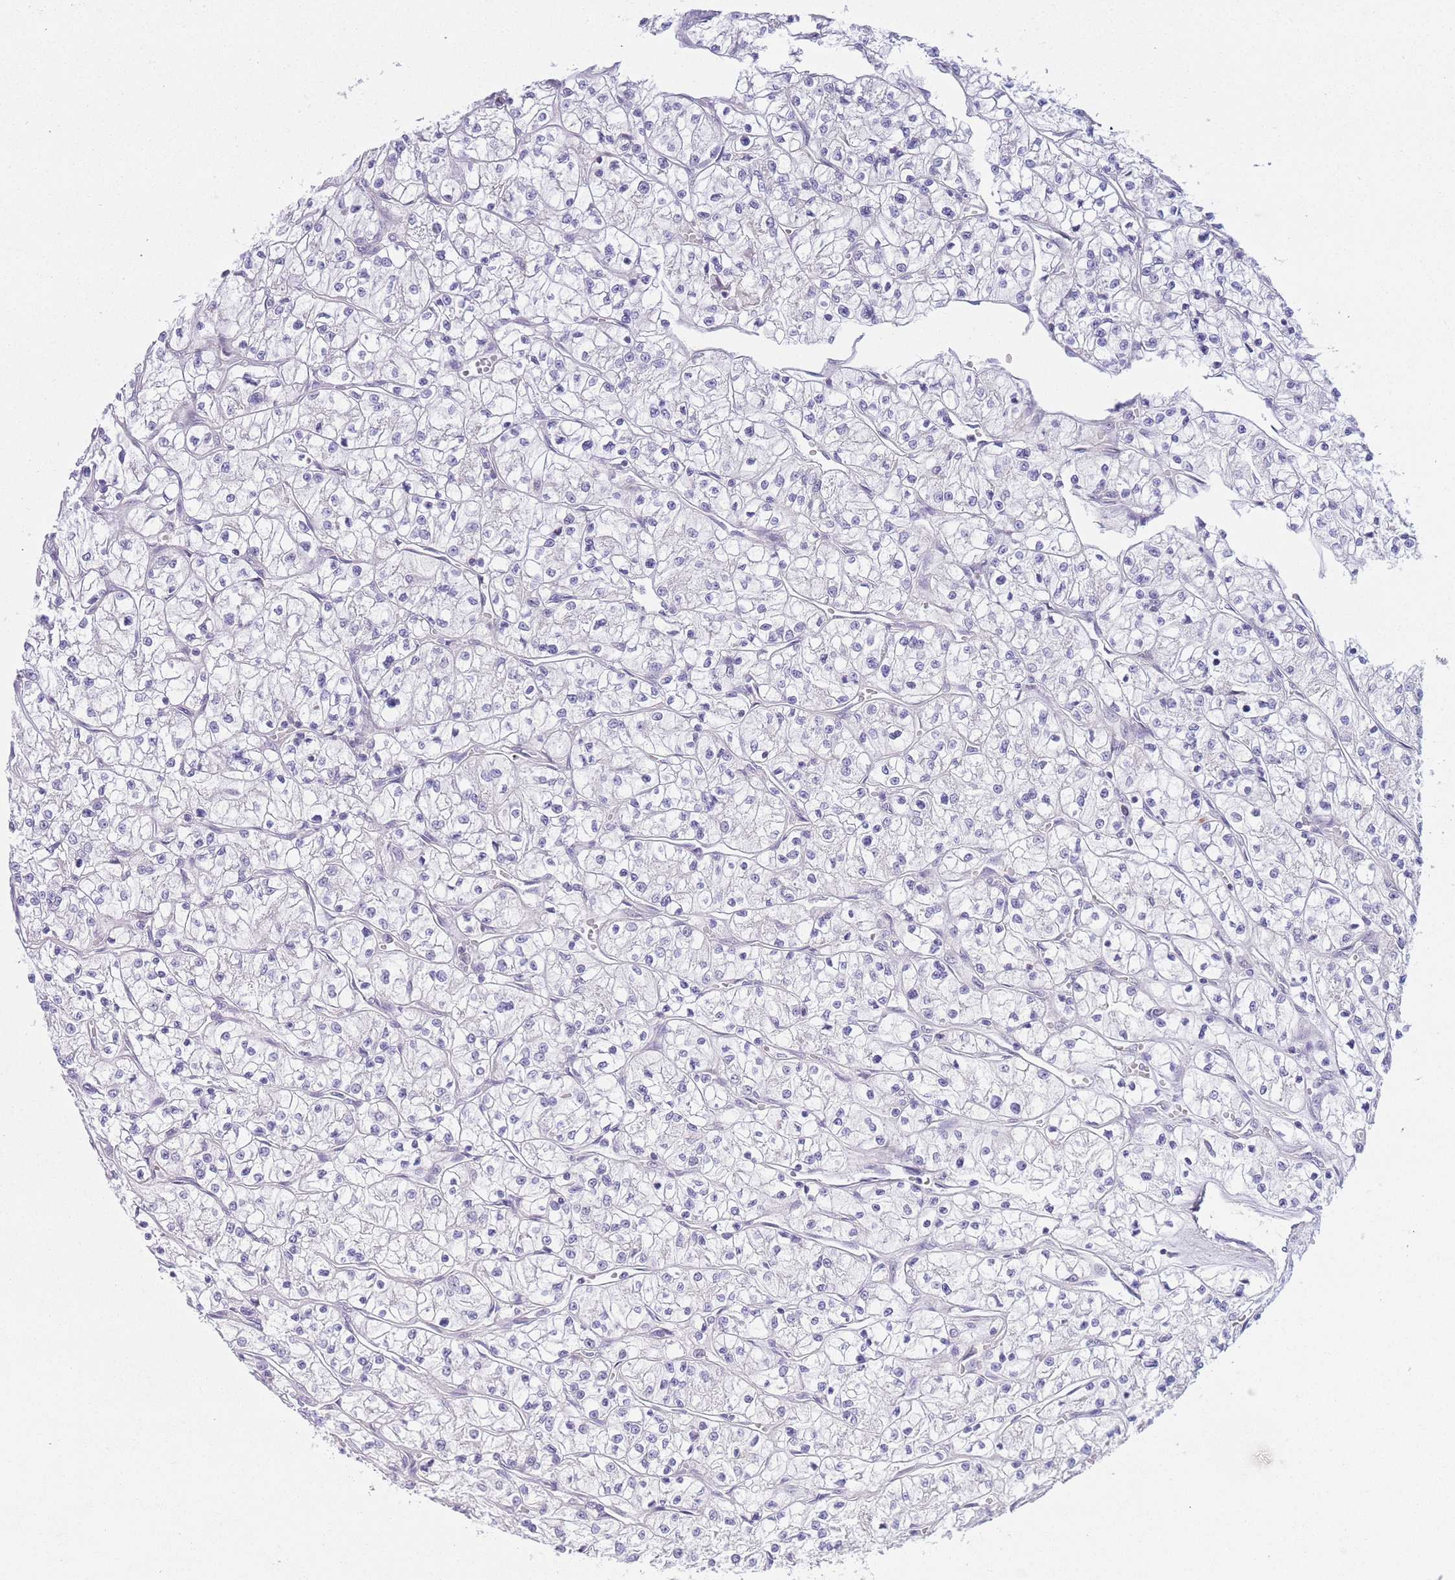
{"staining": {"intensity": "negative", "quantity": "none", "location": "none"}, "tissue": "renal cancer", "cell_type": "Tumor cells", "image_type": "cancer", "snomed": [{"axis": "morphology", "description": "Adenocarcinoma, NOS"}, {"axis": "topography", "description": "Kidney"}], "caption": "Immunohistochemistry photomicrograph of adenocarcinoma (renal) stained for a protein (brown), which demonstrates no expression in tumor cells. (Stains: DAB (3,3'-diaminobenzidine) IHC with hematoxylin counter stain, Microscopy: brightfield microscopy at high magnification).", "gene": "C9orf152", "patient": {"sex": "female", "age": 64}}